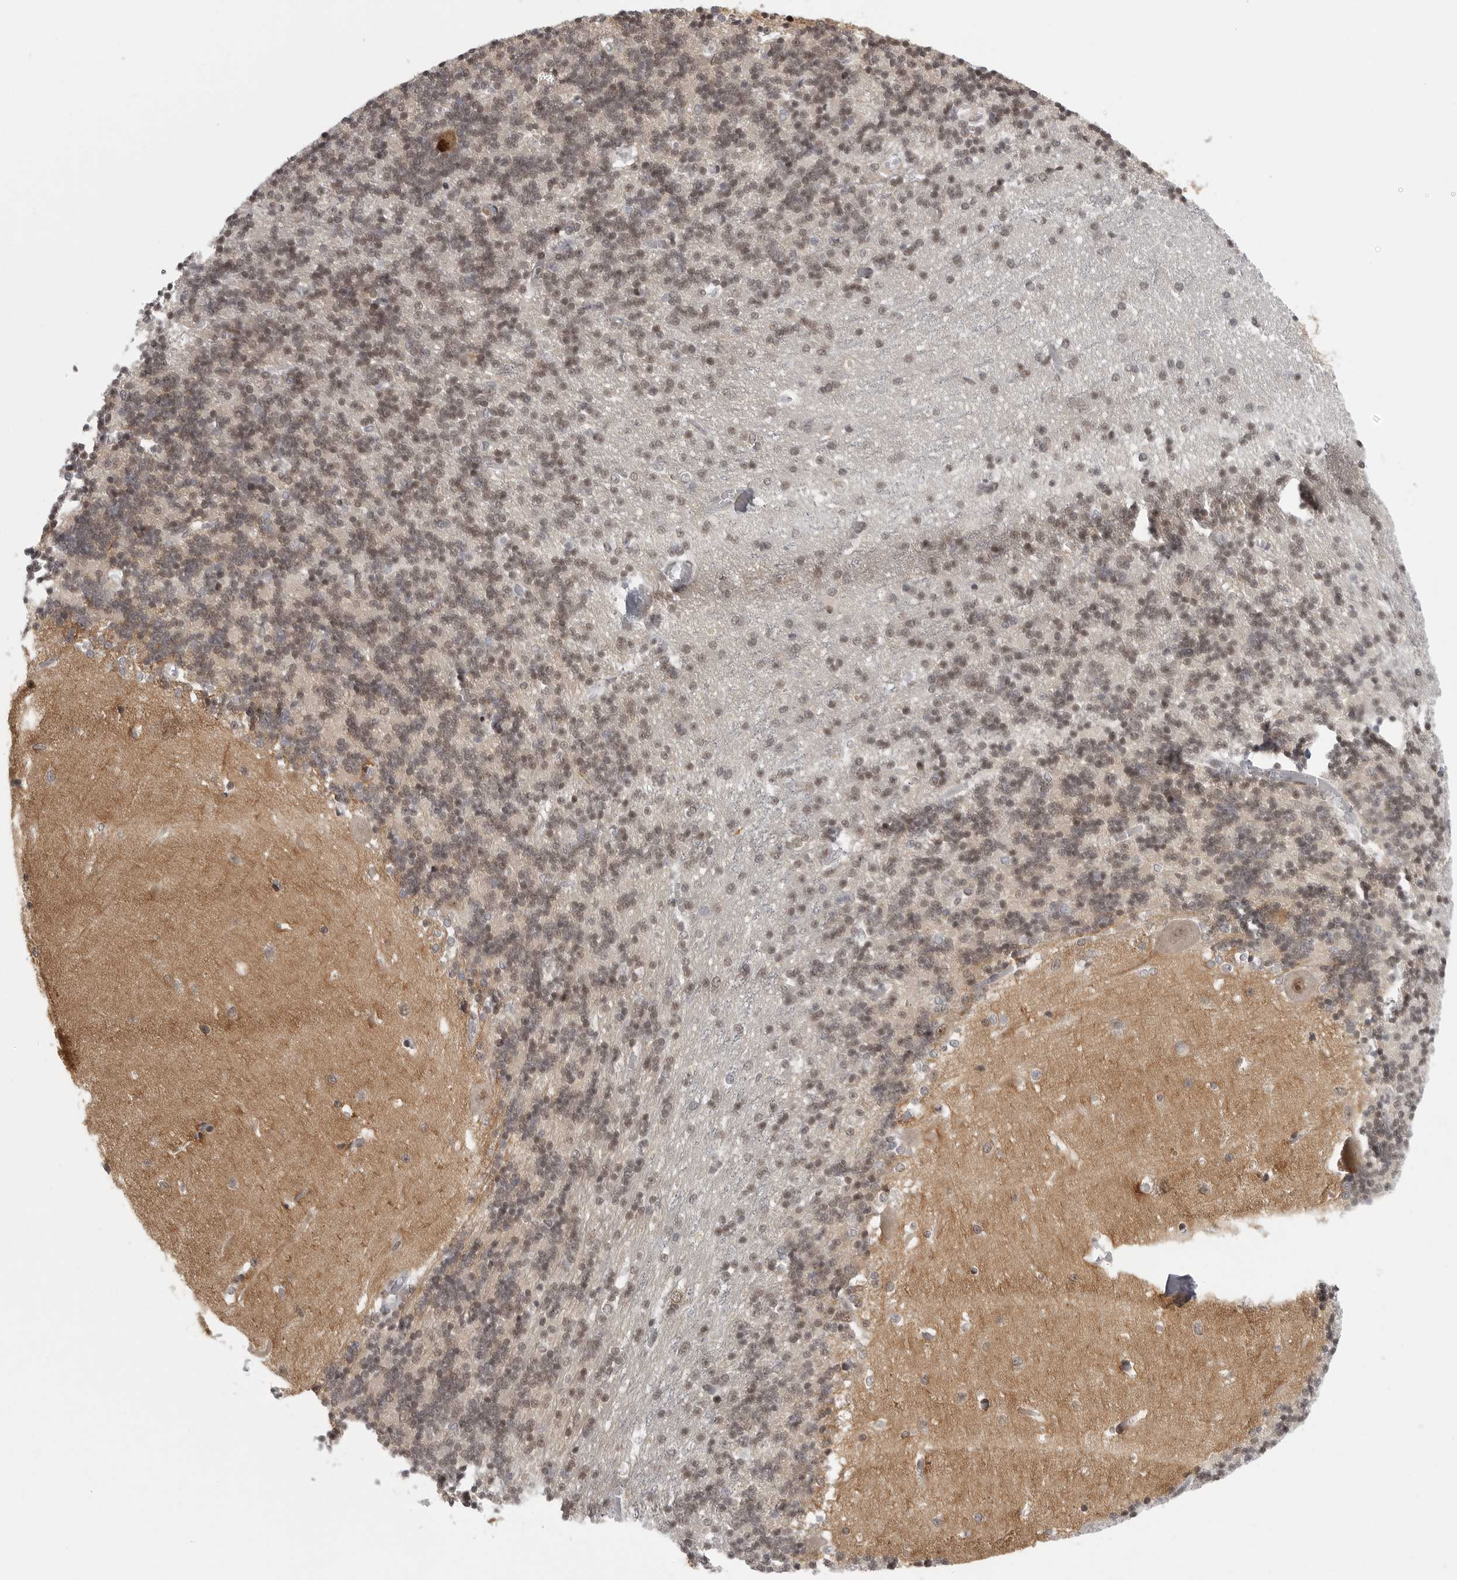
{"staining": {"intensity": "weak", "quantity": "<25%", "location": "nuclear"}, "tissue": "cerebellum", "cell_type": "Cells in granular layer", "image_type": "normal", "snomed": [{"axis": "morphology", "description": "Normal tissue, NOS"}, {"axis": "topography", "description": "Cerebellum"}], "caption": "Cells in granular layer show no significant positivity in benign cerebellum. (DAB immunohistochemistry with hematoxylin counter stain).", "gene": "PRDM10", "patient": {"sex": "male", "age": 37}}